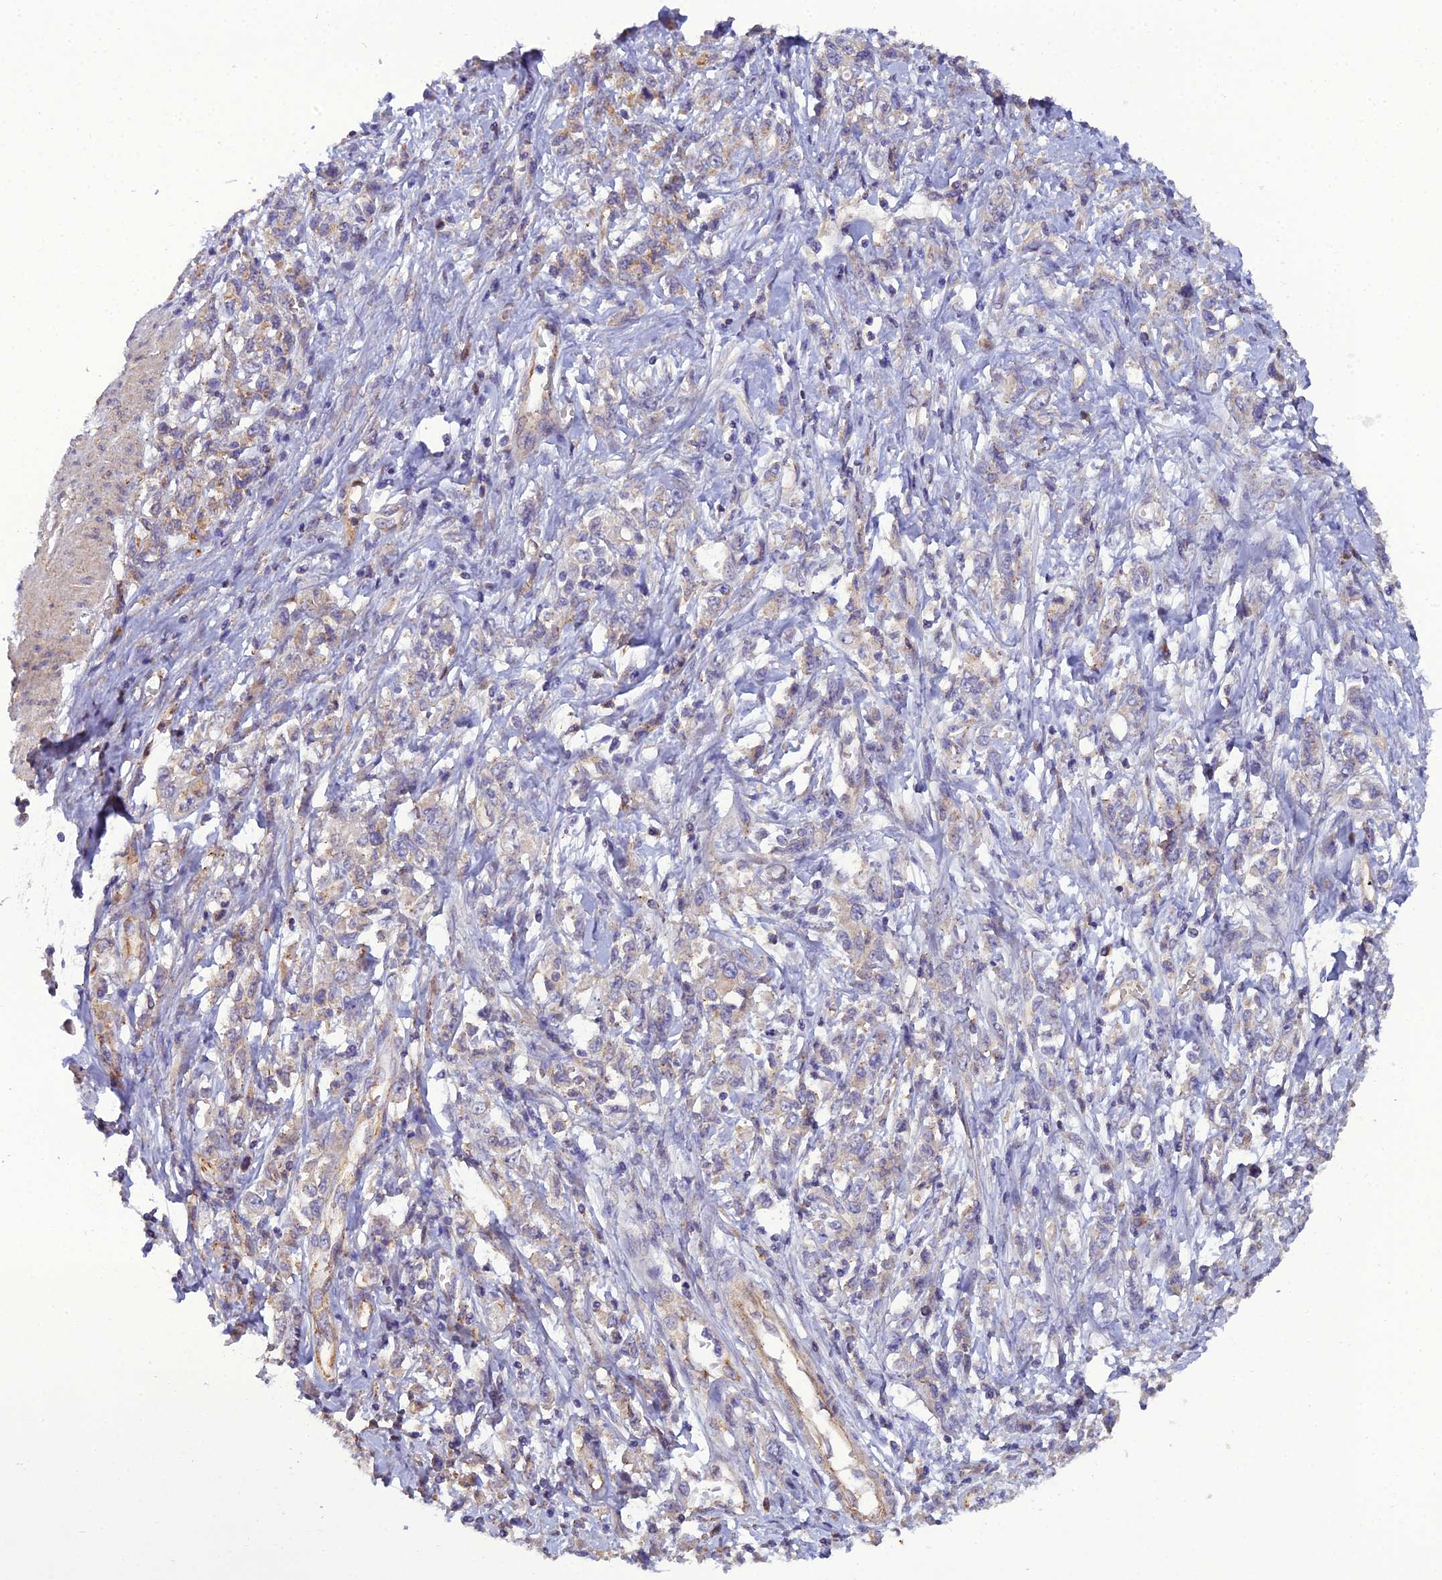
{"staining": {"intensity": "moderate", "quantity": "<25%", "location": "cytoplasmic/membranous"}, "tissue": "stomach cancer", "cell_type": "Tumor cells", "image_type": "cancer", "snomed": [{"axis": "morphology", "description": "Adenocarcinoma, NOS"}, {"axis": "topography", "description": "Stomach"}], "caption": "A low amount of moderate cytoplasmic/membranous positivity is identified in about <25% of tumor cells in stomach cancer tissue.", "gene": "GOLPH3", "patient": {"sex": "female", "age": 76}}